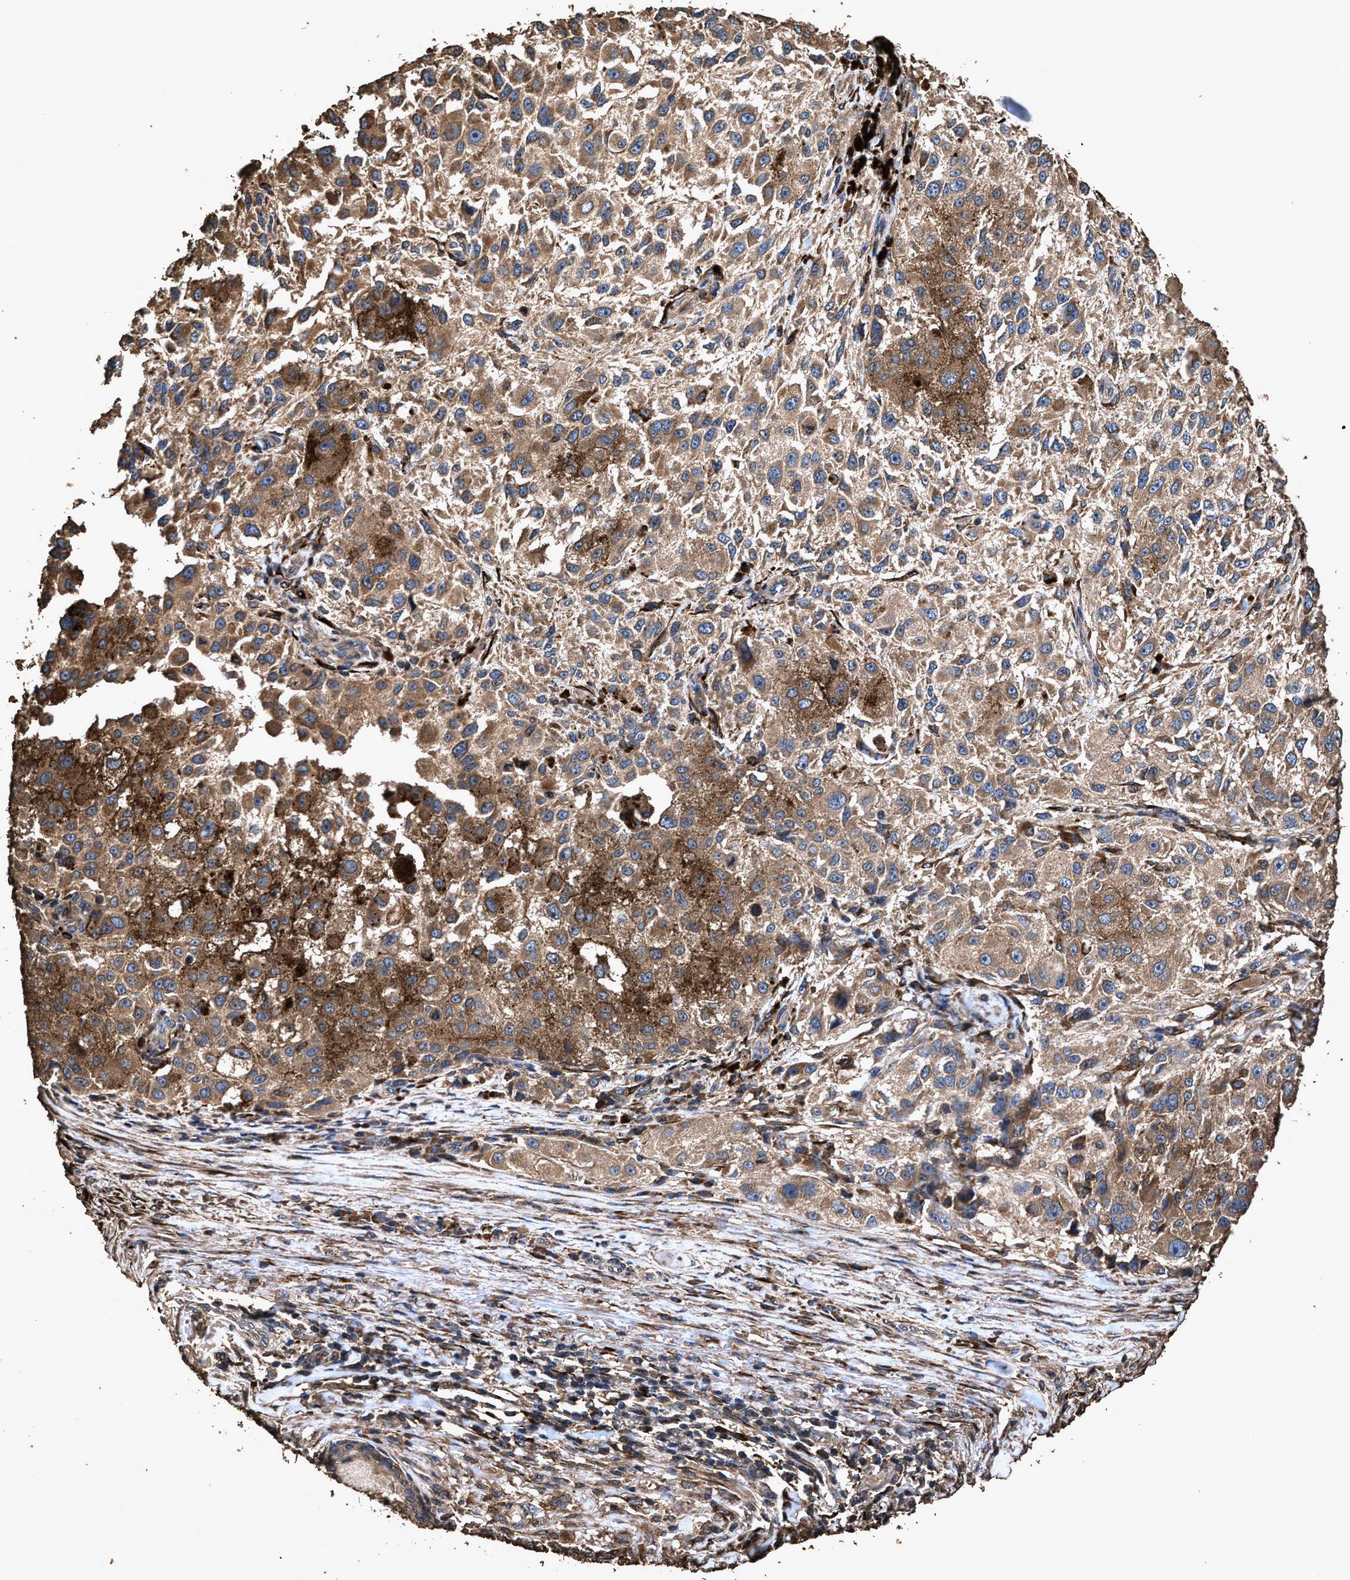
{"staining": {"intensity": "moderate", "quantity": ">75%", "location": "cytoplasmic/membranous"}, "tissue": "melanoma", "cell_type": "Tumor cells", "image_type": "cancer", "snomed": [{"axis": "morphology", "description": "Necrosis, NOS"}, {"axis": "morphology", "description": "Malignant melanoma, NOS"}, {"axis": "topography", "description": "Skin"}], "caption": "Protein positivity by IHC displays moderate cytoplasmic/membranous positivity in approximately >75% of tumor cells in melanoma.", "gene": "ZMYND19", "patient": {"sex": "female", "age": 87}}